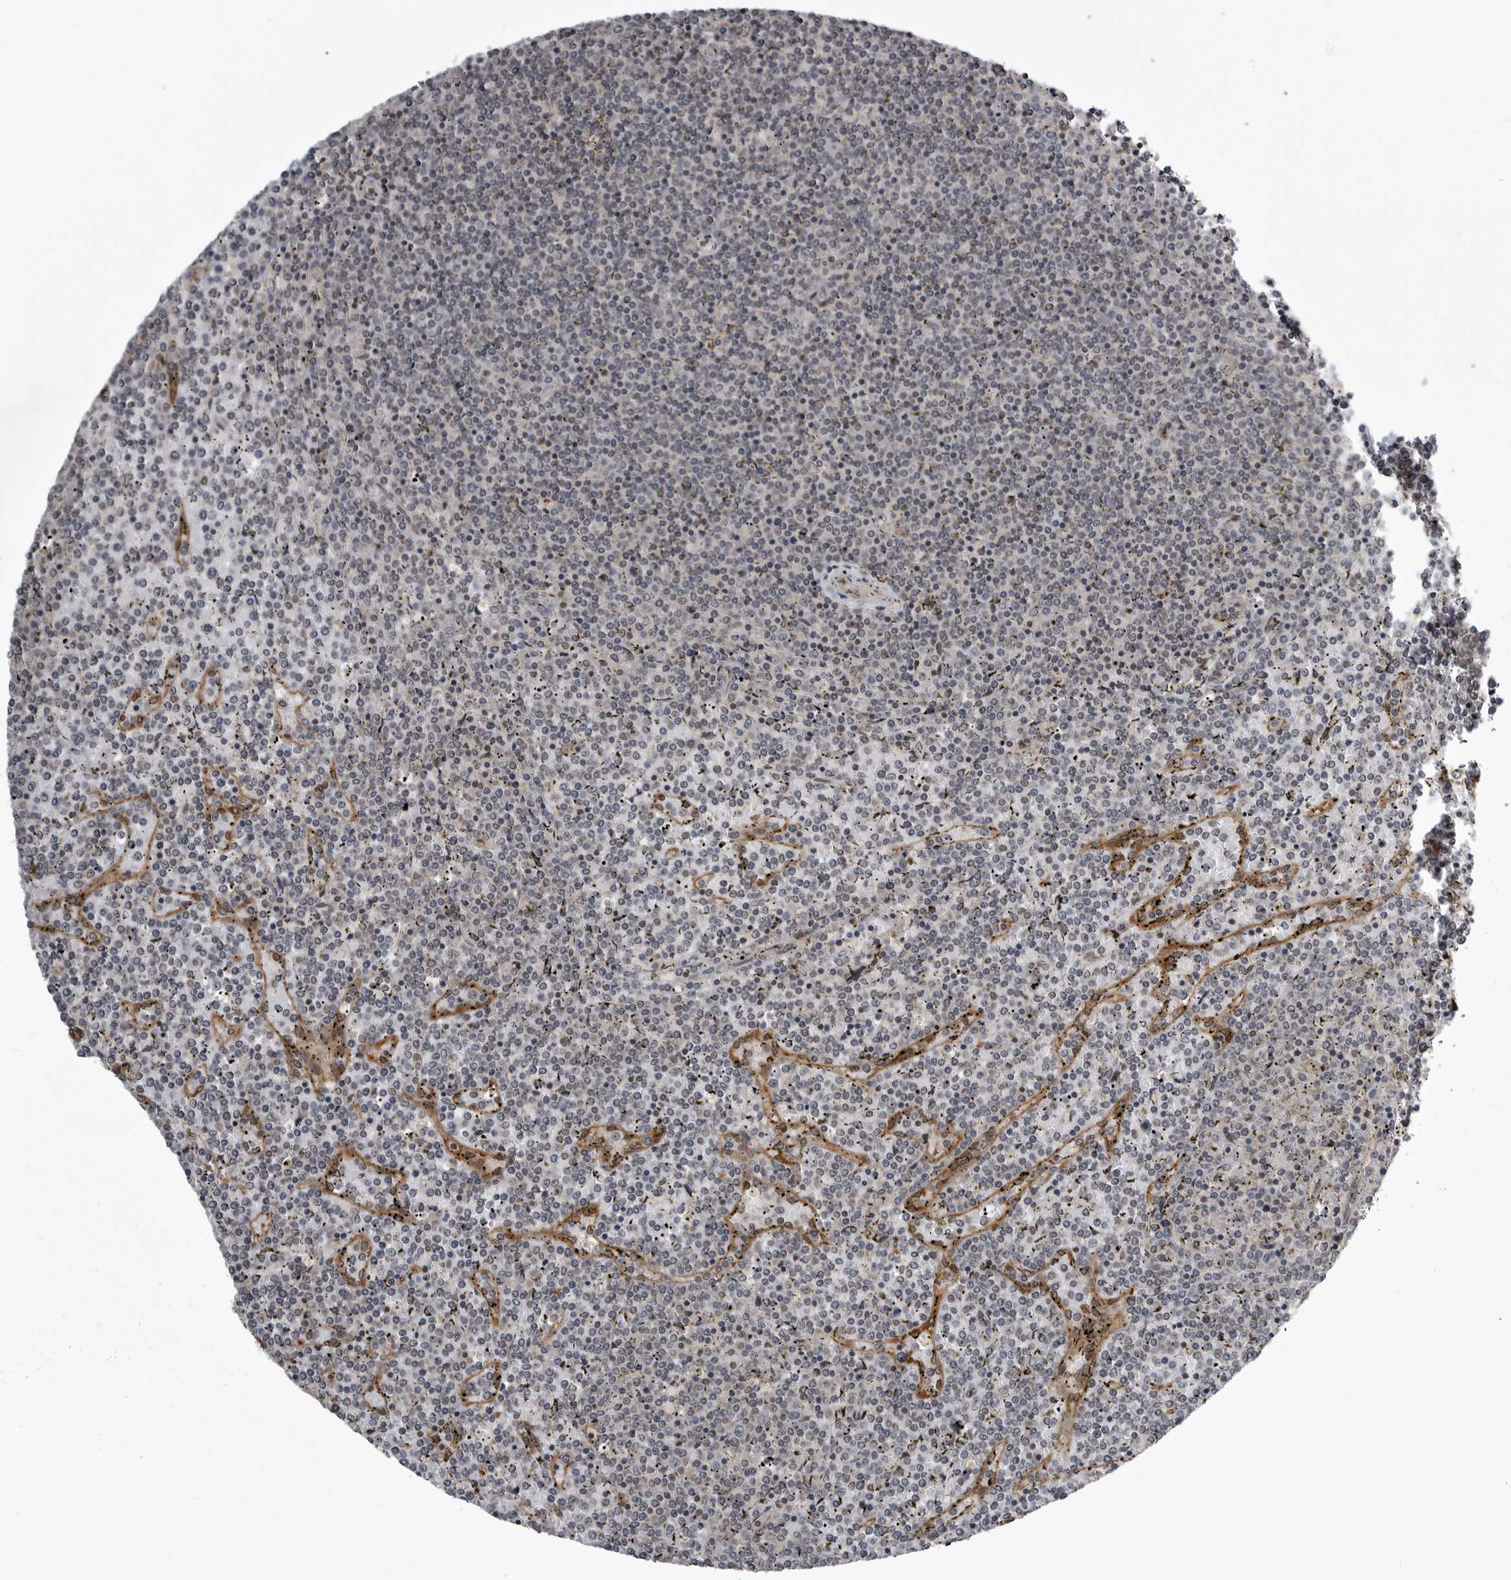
{"staining": {"intensity": "negative", "quantity": "none", "location": "none"}, "tissue": "lymphoma", "cell_type": "Tumor cells", "image_type": "cancer", "snomed": [{"axis": "morphology", "description": "Malignant lymphoma, non-Hodgkin's type, Low grade"}, {"axis": "topography", "description": "Spleen"}], "caption": "An immunohistochemistry (IHC) micrograph of malignant lymphoma, non-Hodgkin's type (low-grade) is shown. There is no staining in tumor cells of malignant lymphoma, non-Hodgkin's type (low-grade).", "gene": "SNX16", "patient": {"sex": "female", "age": 19}}